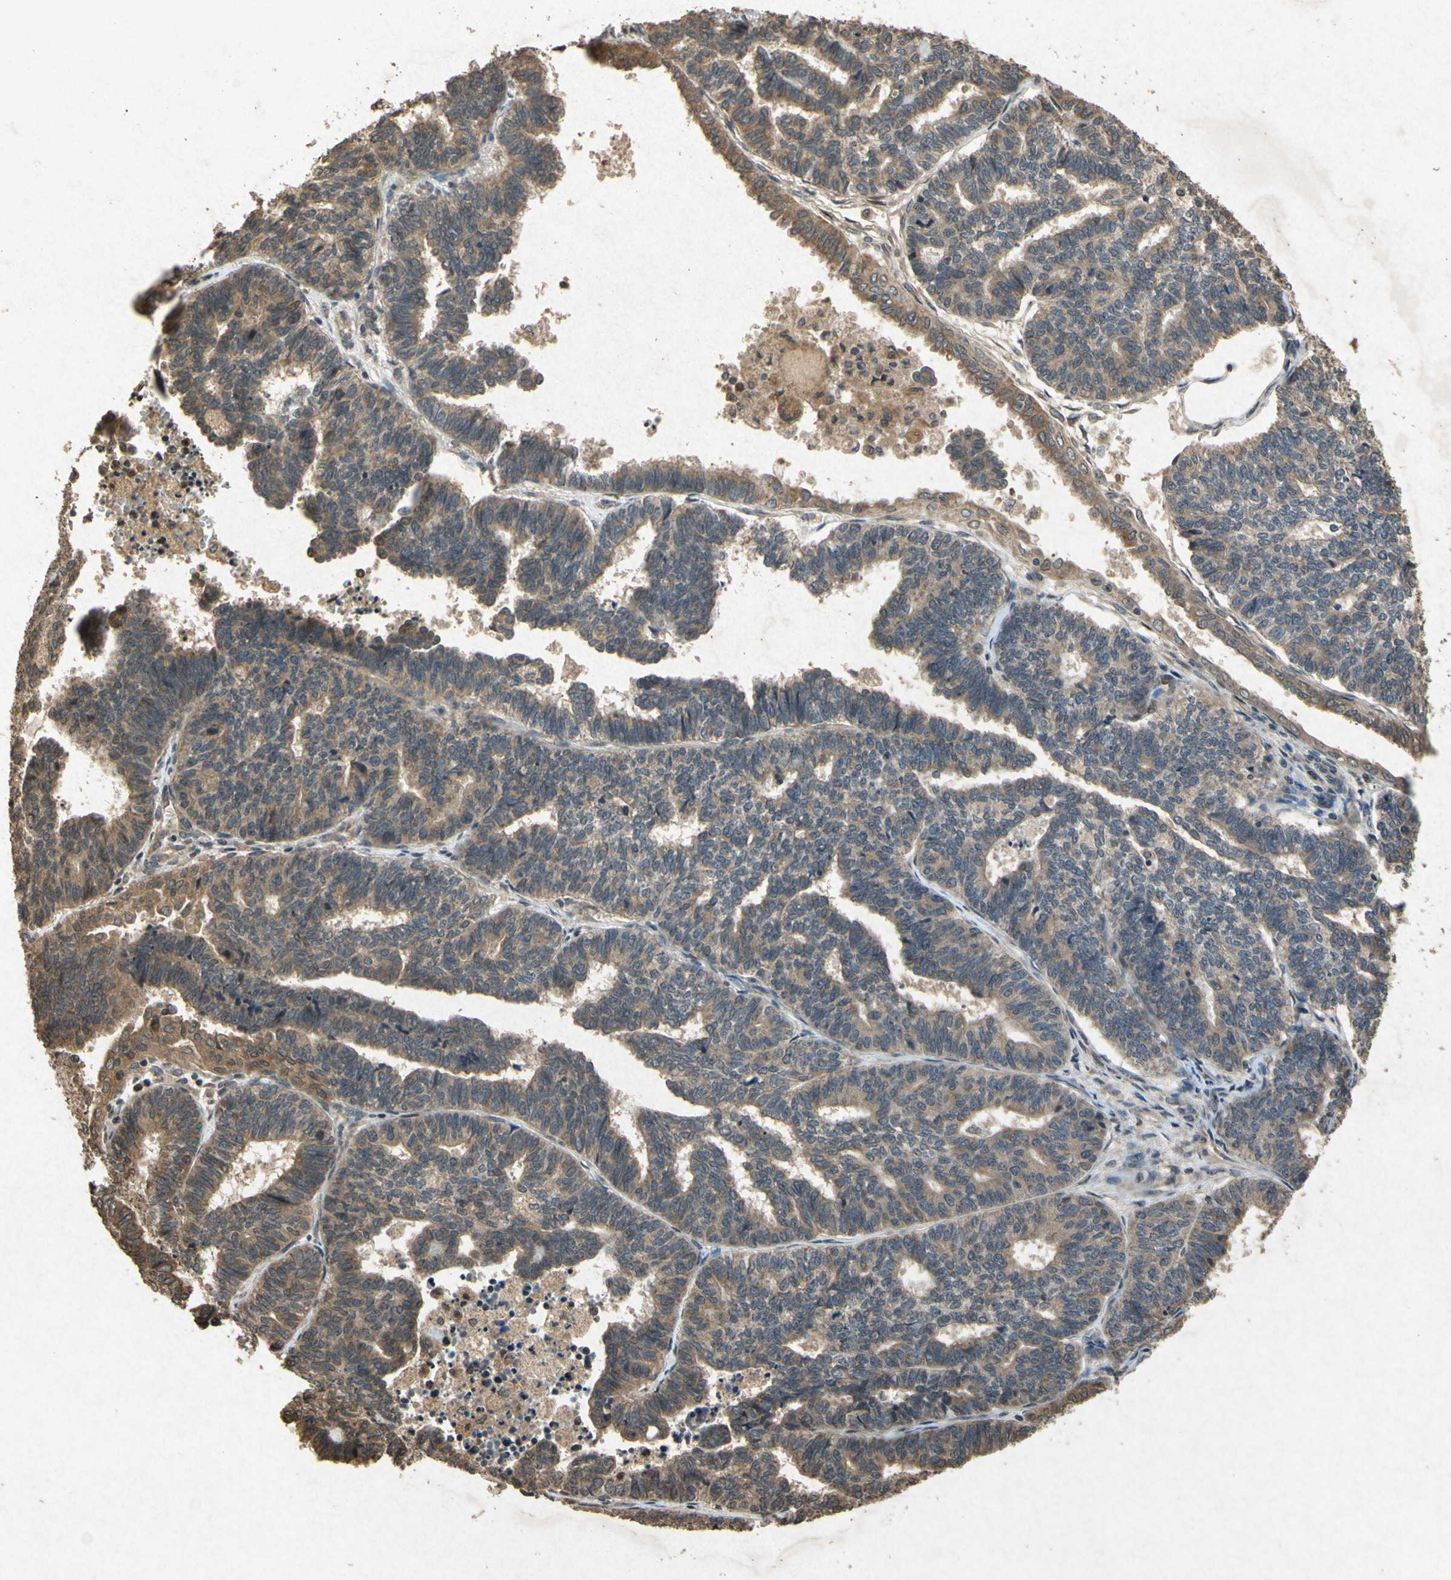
{"staining": {"intensity": "weak", "quantity": ">75%", "location": "cytoplasmic/membranous"}, "tissue": "endometrial cancer", "cell_type": "Tumor cells", "image_type": "cancer", "snomed": [{"axis": "morphology", "description": "Adenocarcinoma, NOS"}, {"axis": "topography", "description": "Endometrium"}], "caption": "Immunohistochemistry (IHC) of human endometrial cancer (adenocarcinoma) demonstrates low levels of weak cytoplasmic/membranous expression in approximately >75% of tumor cells.", "gene": "ATP6V1H", "patient": {"sex": "female", "age": 70}}